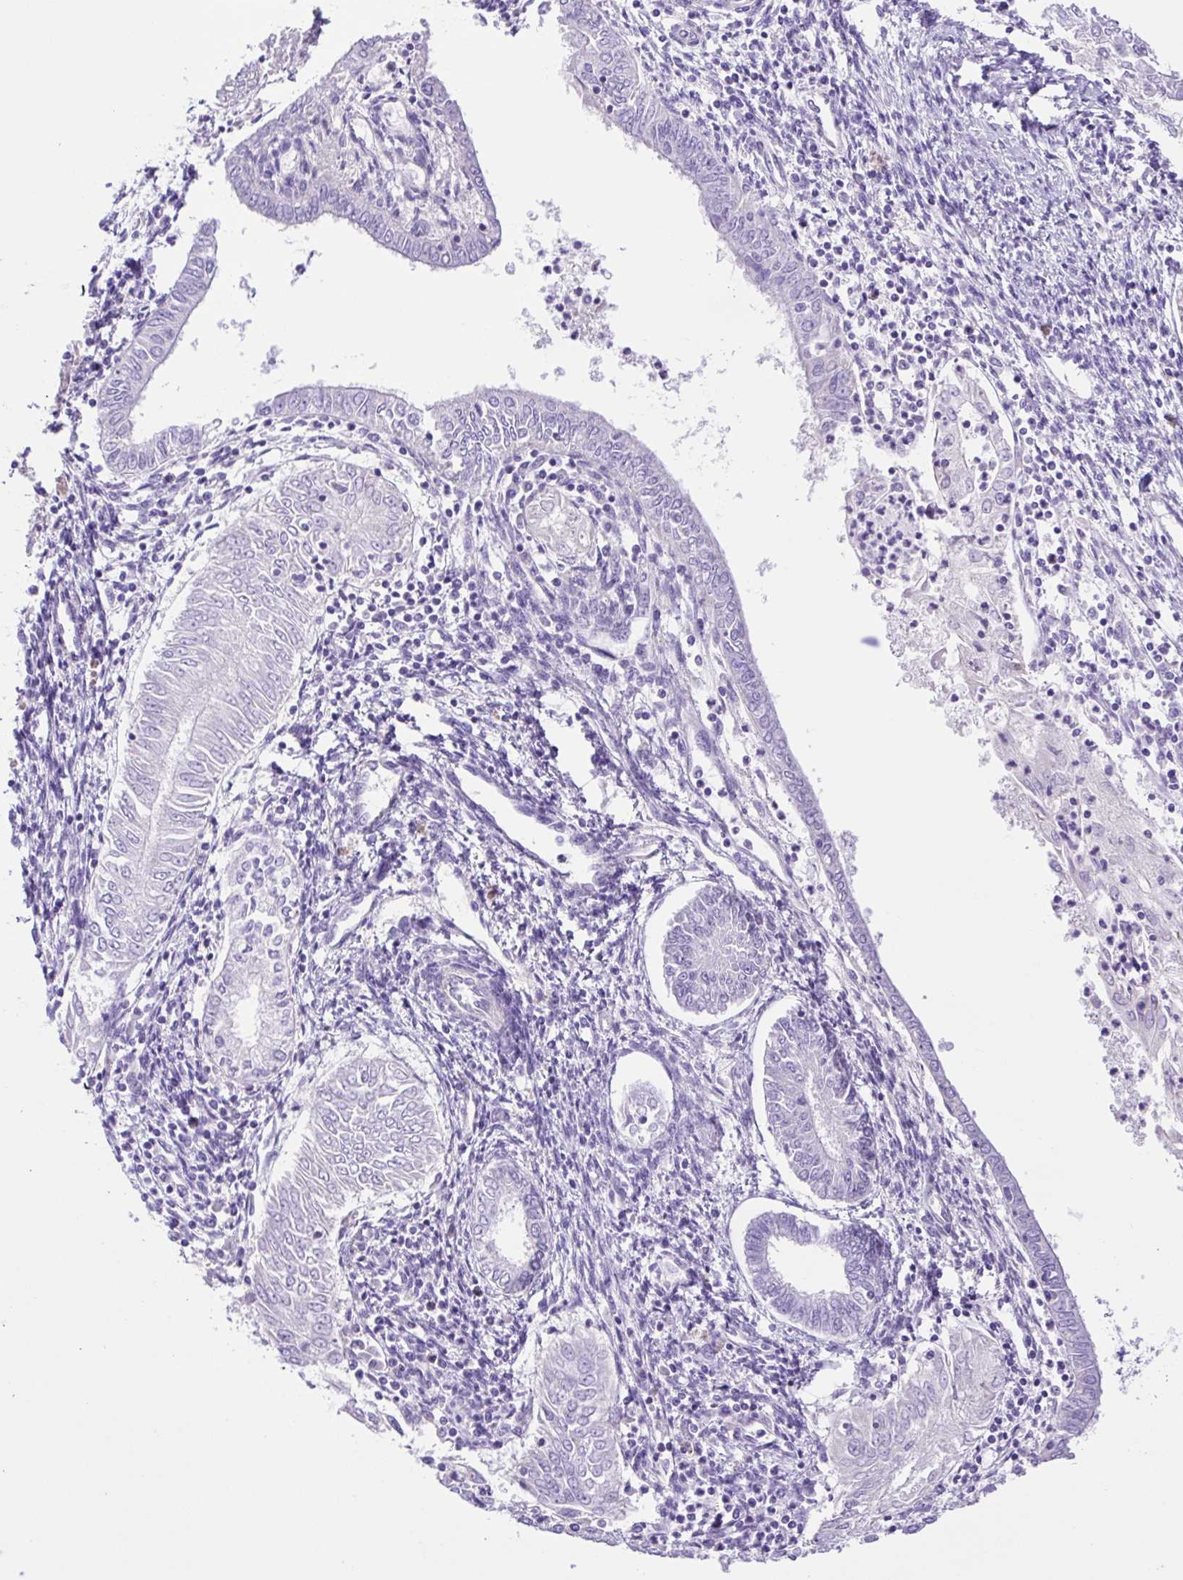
{"staining": {"intensity": "negative", "quantity": "none", "location": "none"}, "tissue": "endometrial cancer", "cell_type": "Tumor cells", "image_type": "cancer", "snomed": [{"axis": "morphology", "description": "Adenocarcinoma, NOS"}, {"axis": "topography", "description": "Endometrium"}], "caption": "DAB (3,3'-diaminobenzidine) immunohistochemical staining of human endometrial adenocarcinoma shows no significant staining in tumor cells. (DAB immunohistochemistry (IHC) with hematoxylin counter stain).", "gene": "ISM2", "patient": {"sex": "female", "age": 68}}